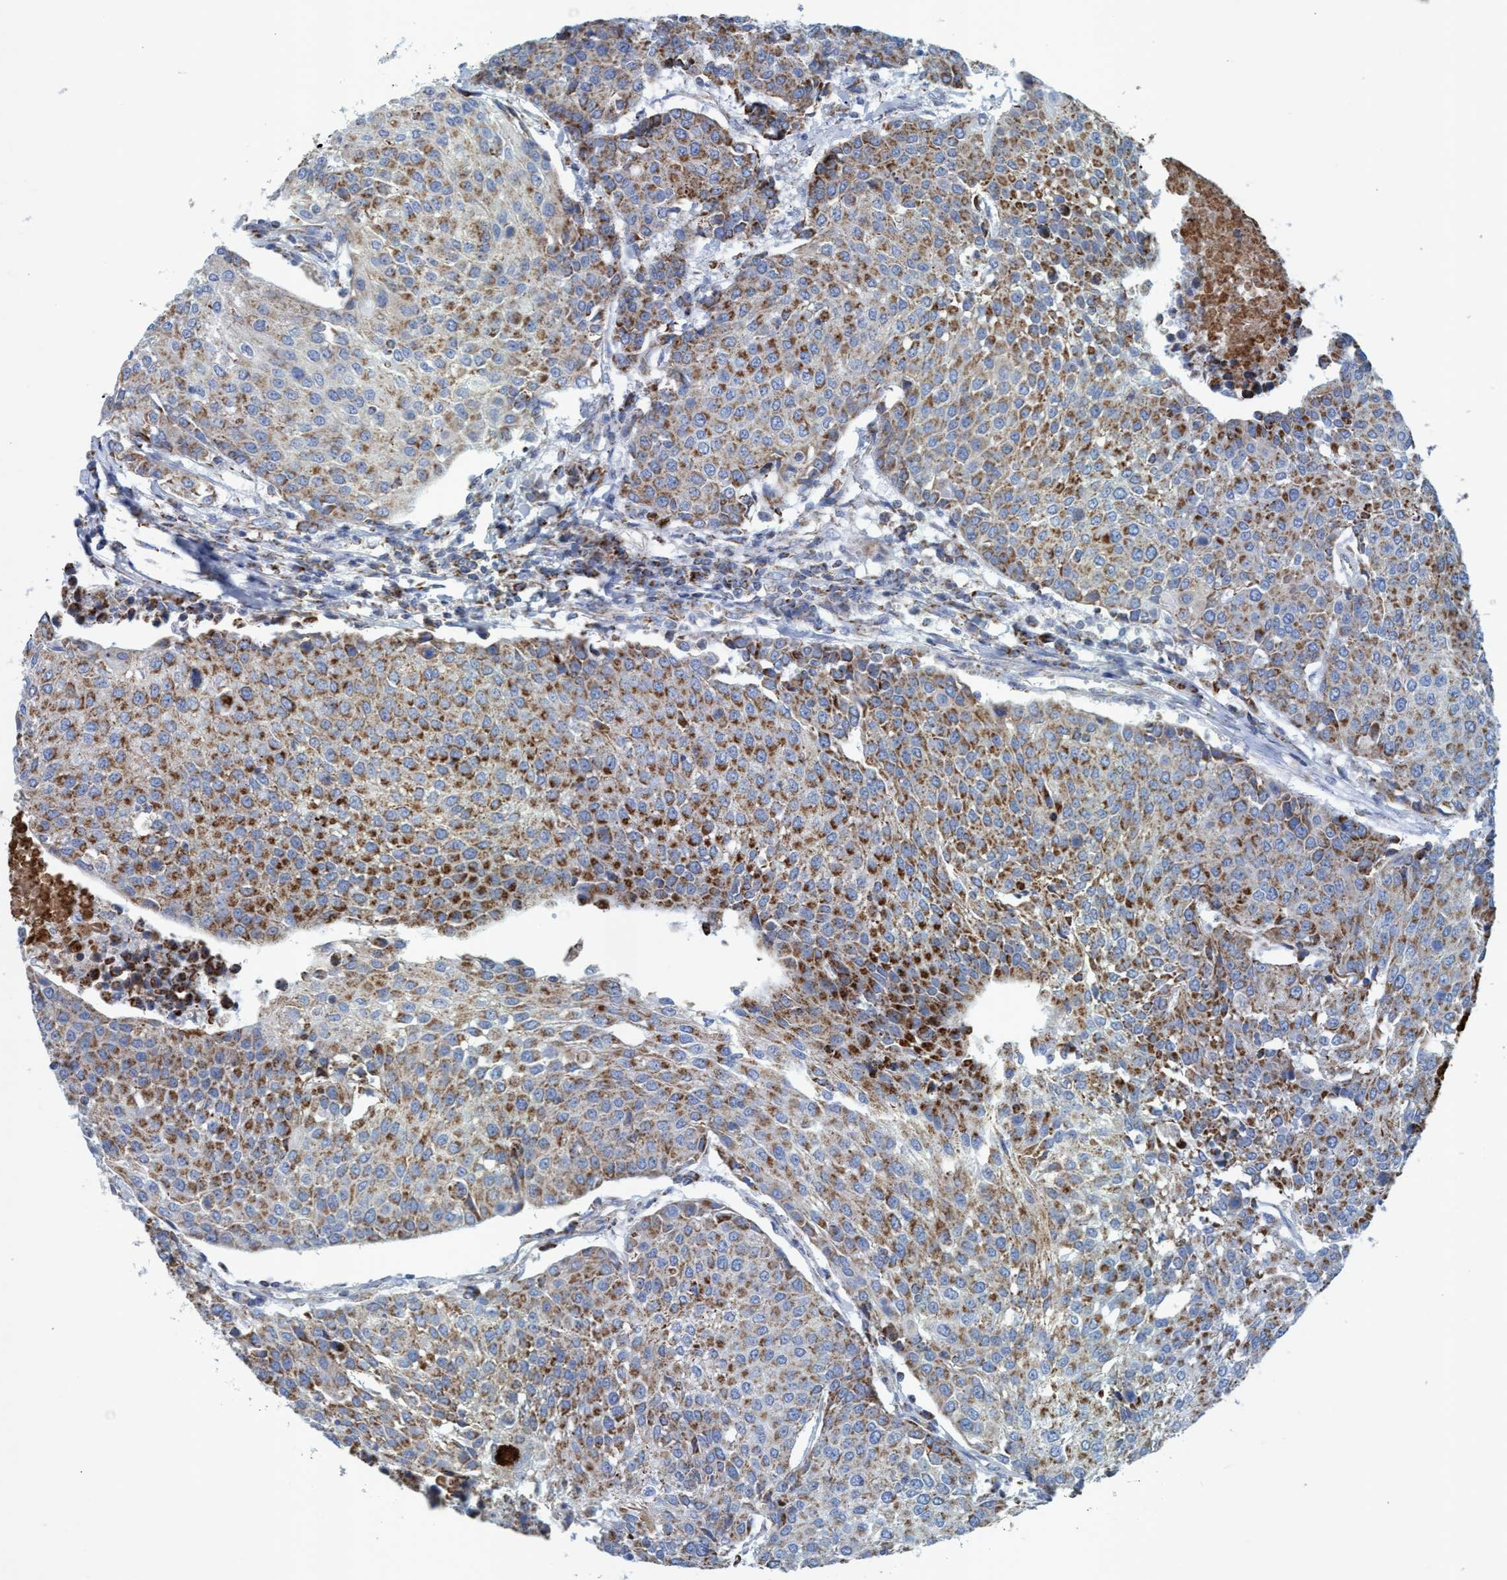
{"staining": {"intensity": "moderate", "quantity": ">75%", "location": "cytoplasmic/membranous"}, "tissue": "urothelial cancer", "cell_type": "Tumor cells", "image_type": "cancer", "snomed": [{"axis": "morphology", "description": "Urothelial carcinoma, High grade"}, {"axis": "topography", "description": "Urinary bladder"}], "caption": "Immunohistochemical staining of urothelial cancer exhibits moderate cytoplasmic/membranous protein positivity in approximately >75% of tumor cells.", "gene": "GGA3", "patient": {"sex": "female", "age": 85}}